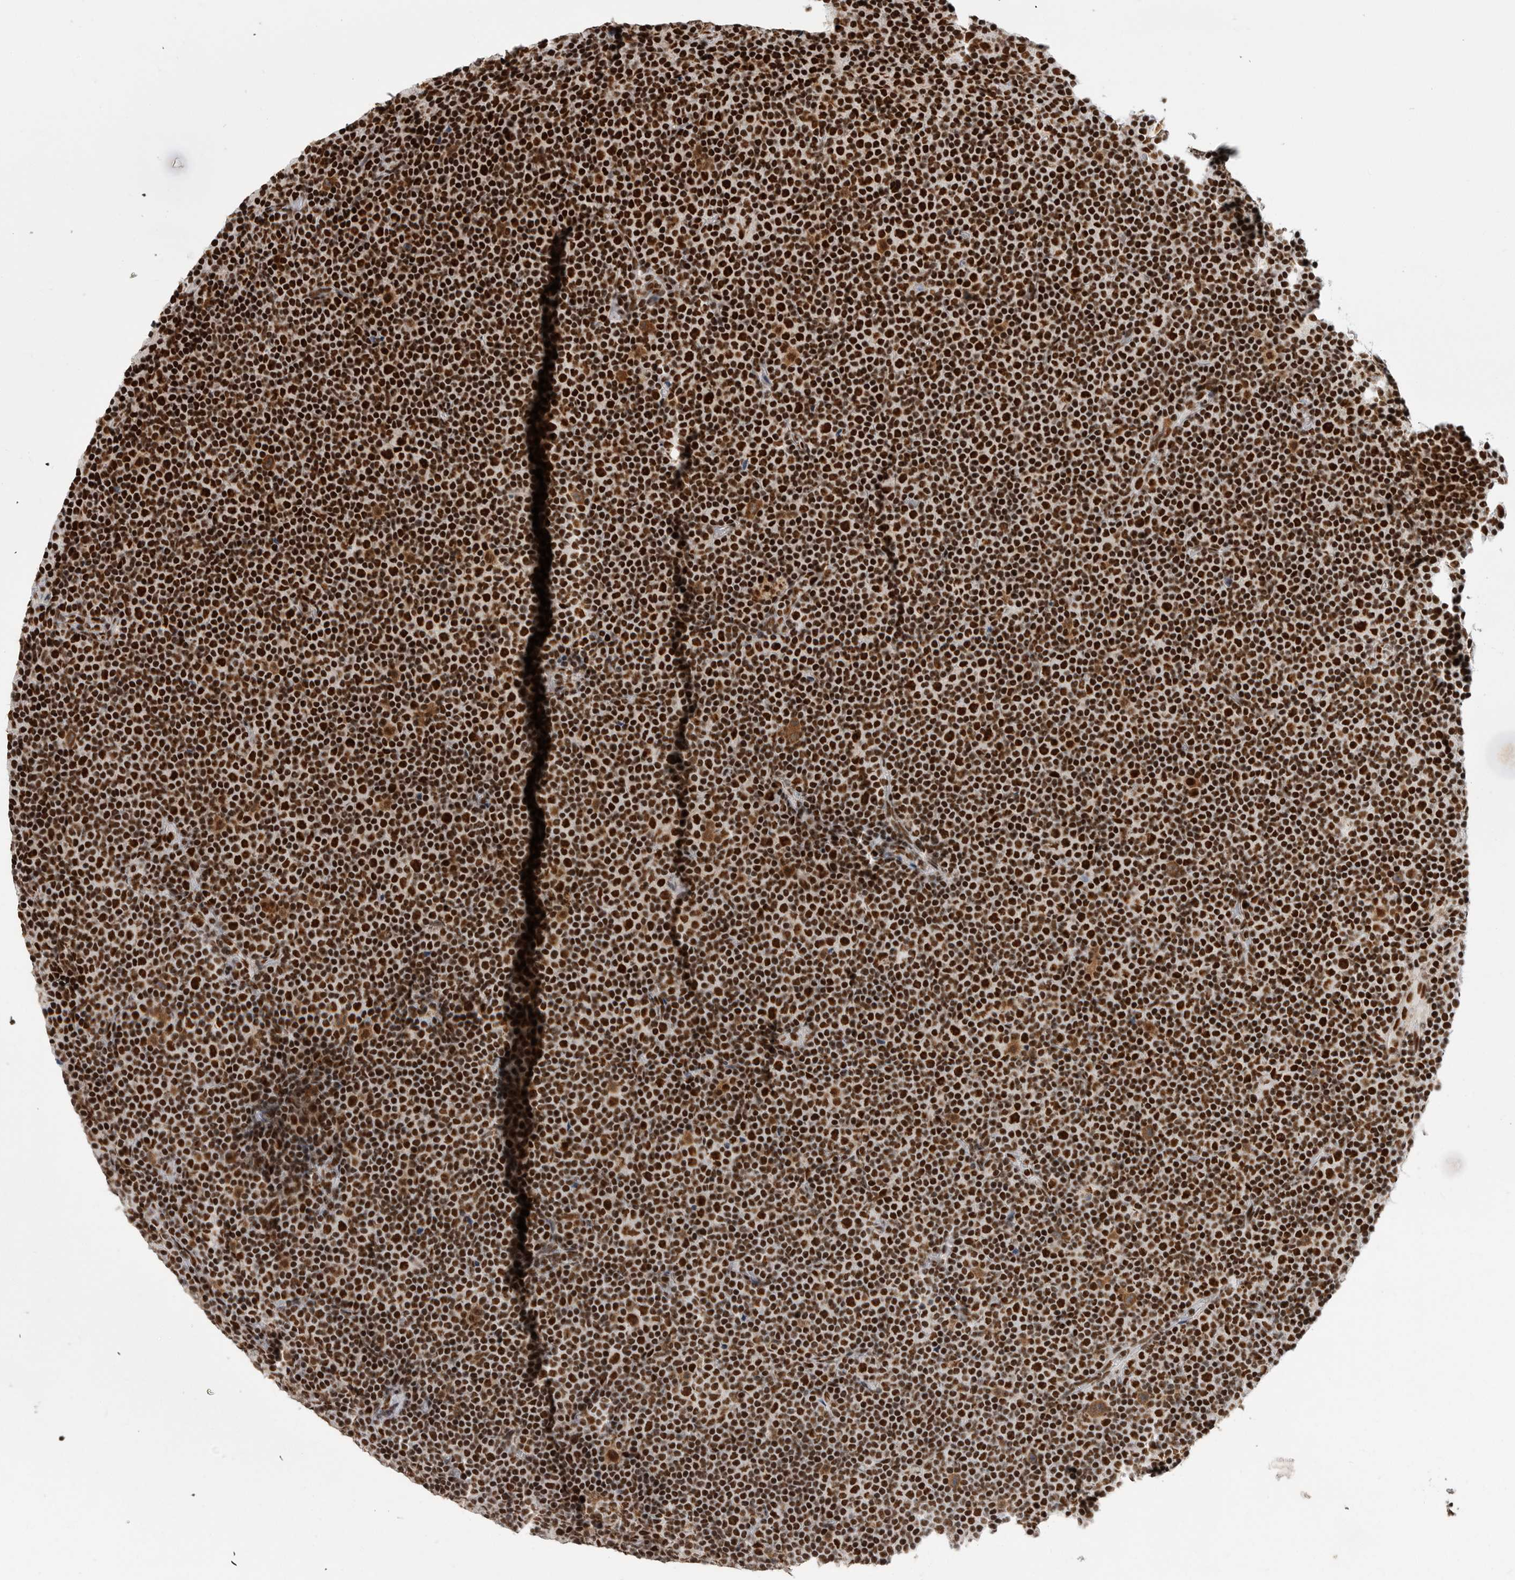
{"staining": {"intensity": "strong", "quantity": ">75%", "location": "nuclear"}, "tissue": "lymphoma", "cell_type": "Tumor cells", "image_type": "cancer", "snomed": [{"axis": "morphology", "description": "Malignant lymphoma, non-Hodgkin's type, Low grade"}, {"axis": "topography", "description": "Lymph node"}], "caption": "A photomicrograph of human lymphoma stained for a protein shows strong nuclear brown staining in tumor cells.", "gene": "PPP1R8", "patient": {"sex": "female", "age": 67}}